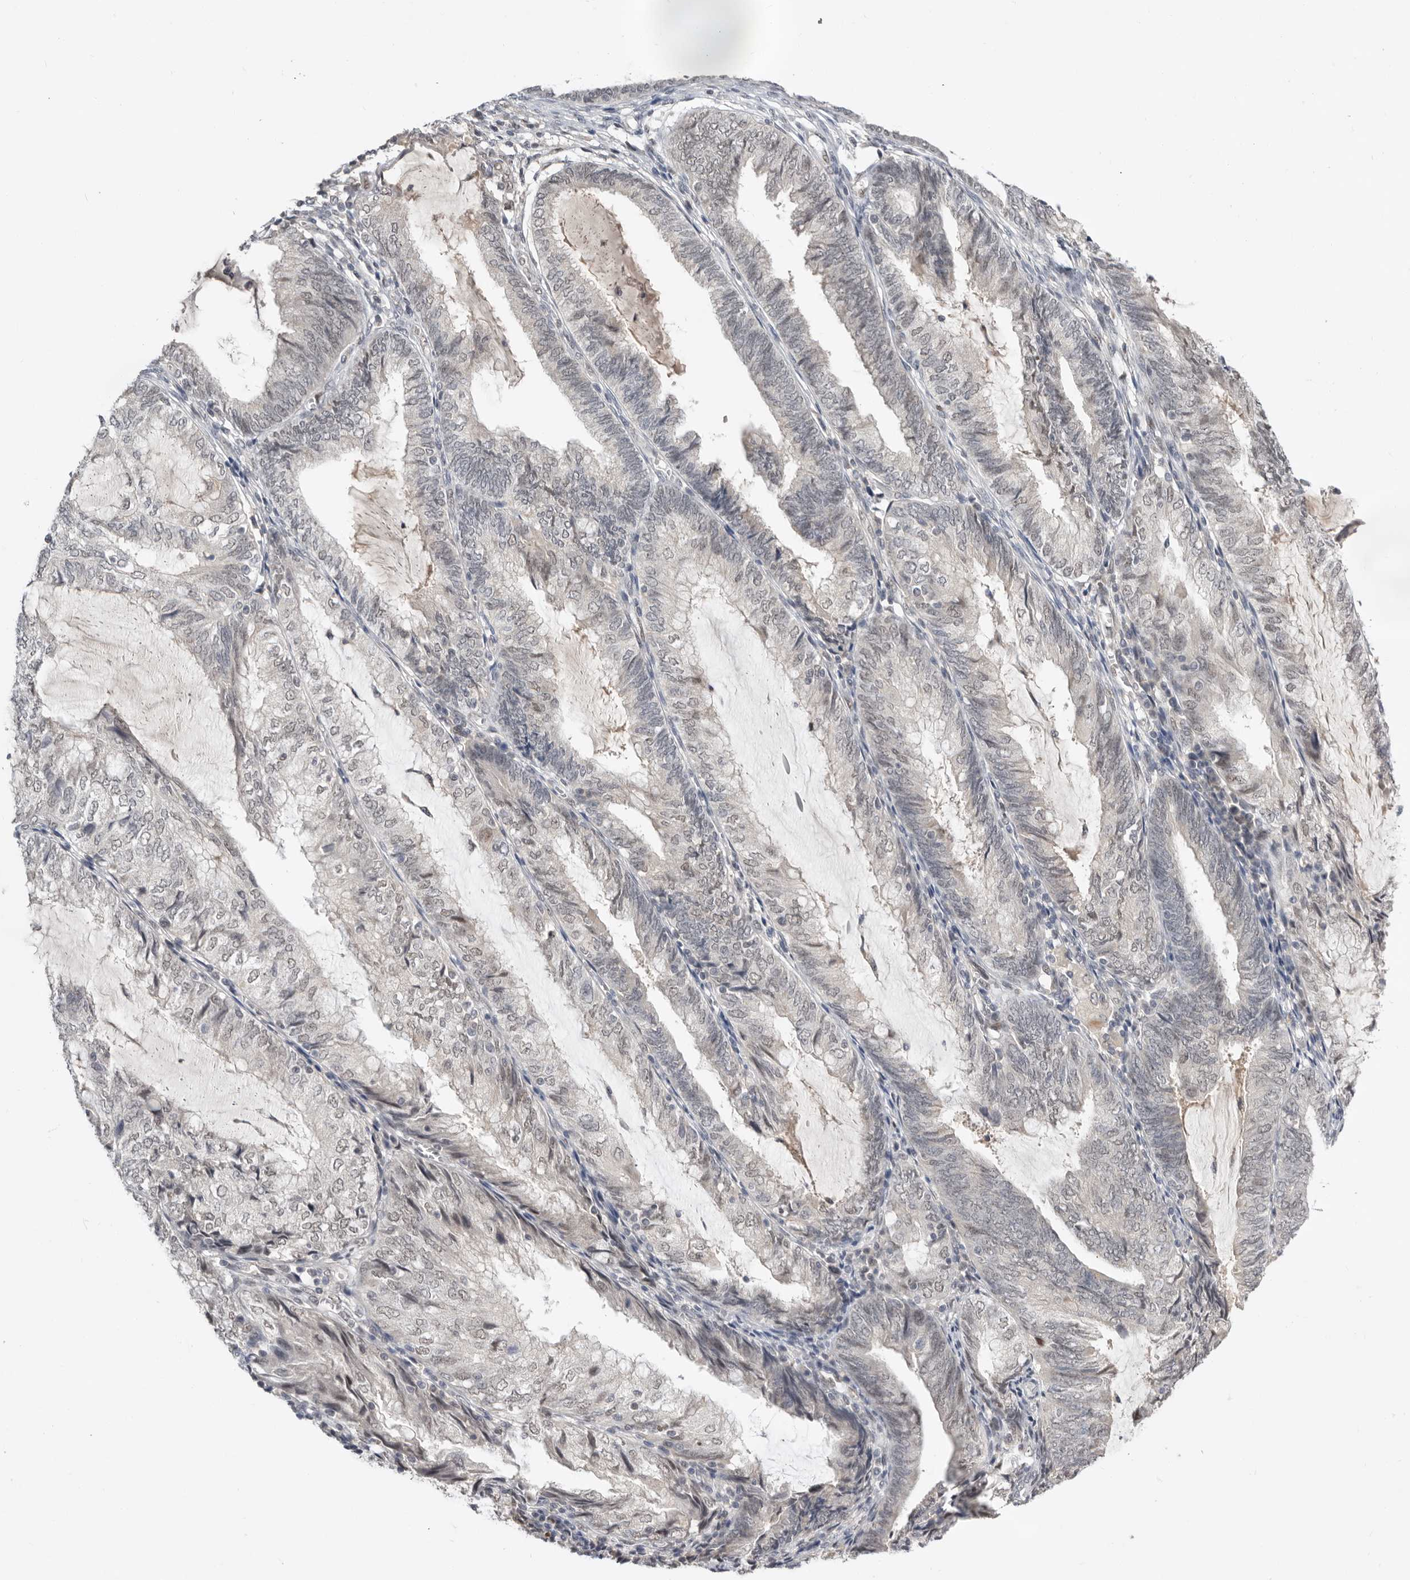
{"staining": {"intensity": "weak", "quantity": "<25%", "location": "nuclear"}, "tissue": "endometrial cancer", "cell_type": "Tumor cells", "image_type": "cancer", "snomed": [{"axis": "morphology", "description": "Adenocarcinoma, NOS"}, {"axis": "topography", "description": "Endometrium"}], "caption": "Endometrial cancer (adenocarcinoma) was stained to show a protein in brown. There is no significant staining in tumor cells.", "gene": "BRCA2", "patient": {"sex": "female", "age": 81}}